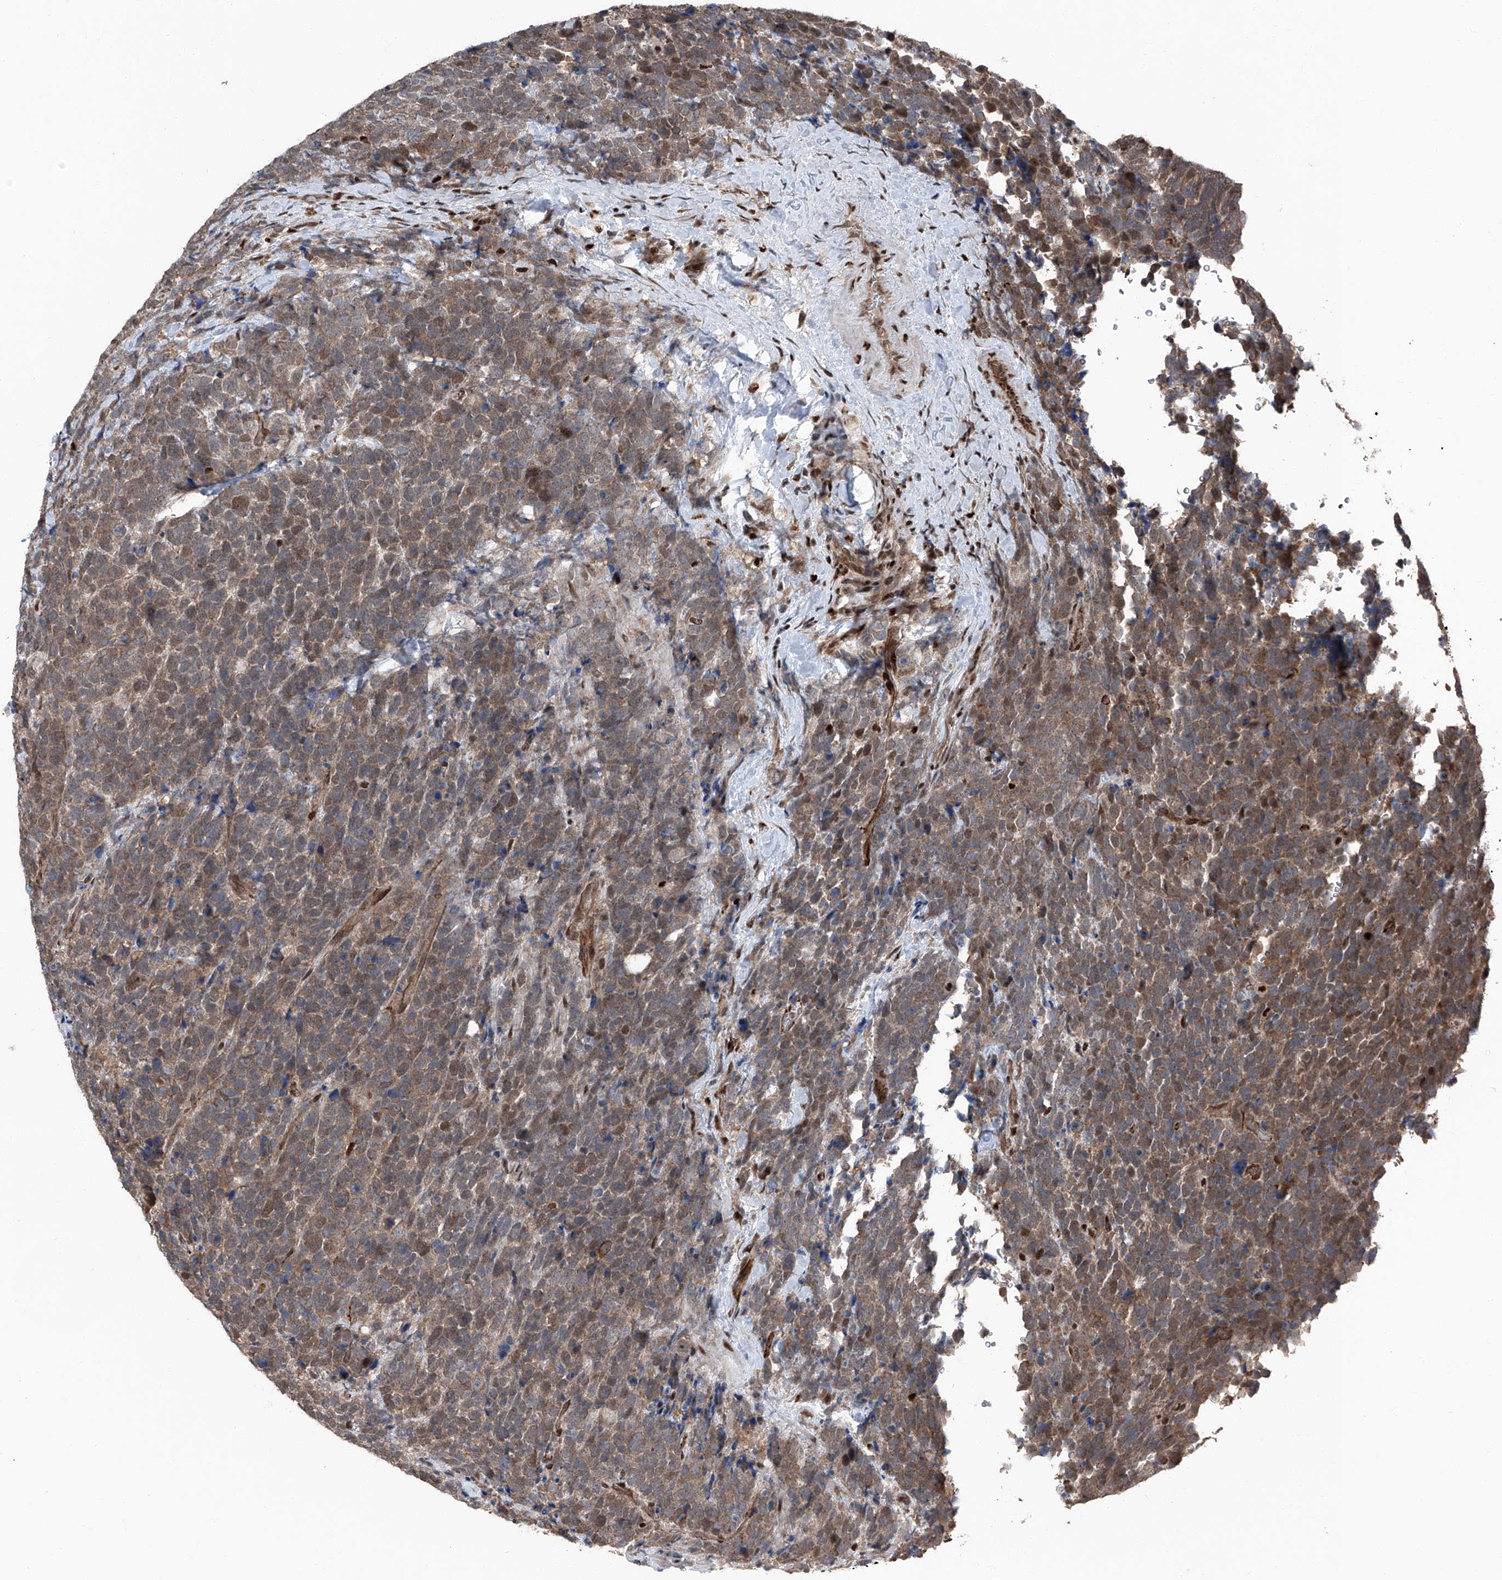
{"staining": {"intensity": "moderate", "quantity": ">75%", "location": "cytoplasmic/membranous,nuclear"}, "tissue": "urothelial cancer", "cell_type": "Tumor cells", "image_type": "cancer", "snomed": [{"axis": "morphology", "description": "Urothelial carcinoma, High grade"}, {"axis": "topography", "description": "Urinary bladder"}], "caption": "DAB immunohistochemical staining of urothelial cancer exhibits moderate cytoplasmic/membranous and nuclear protein positivity in approximately >75% of tumor cells.", "gene": "FKBP5", "patient": {"sex": "female", "age": 82}}